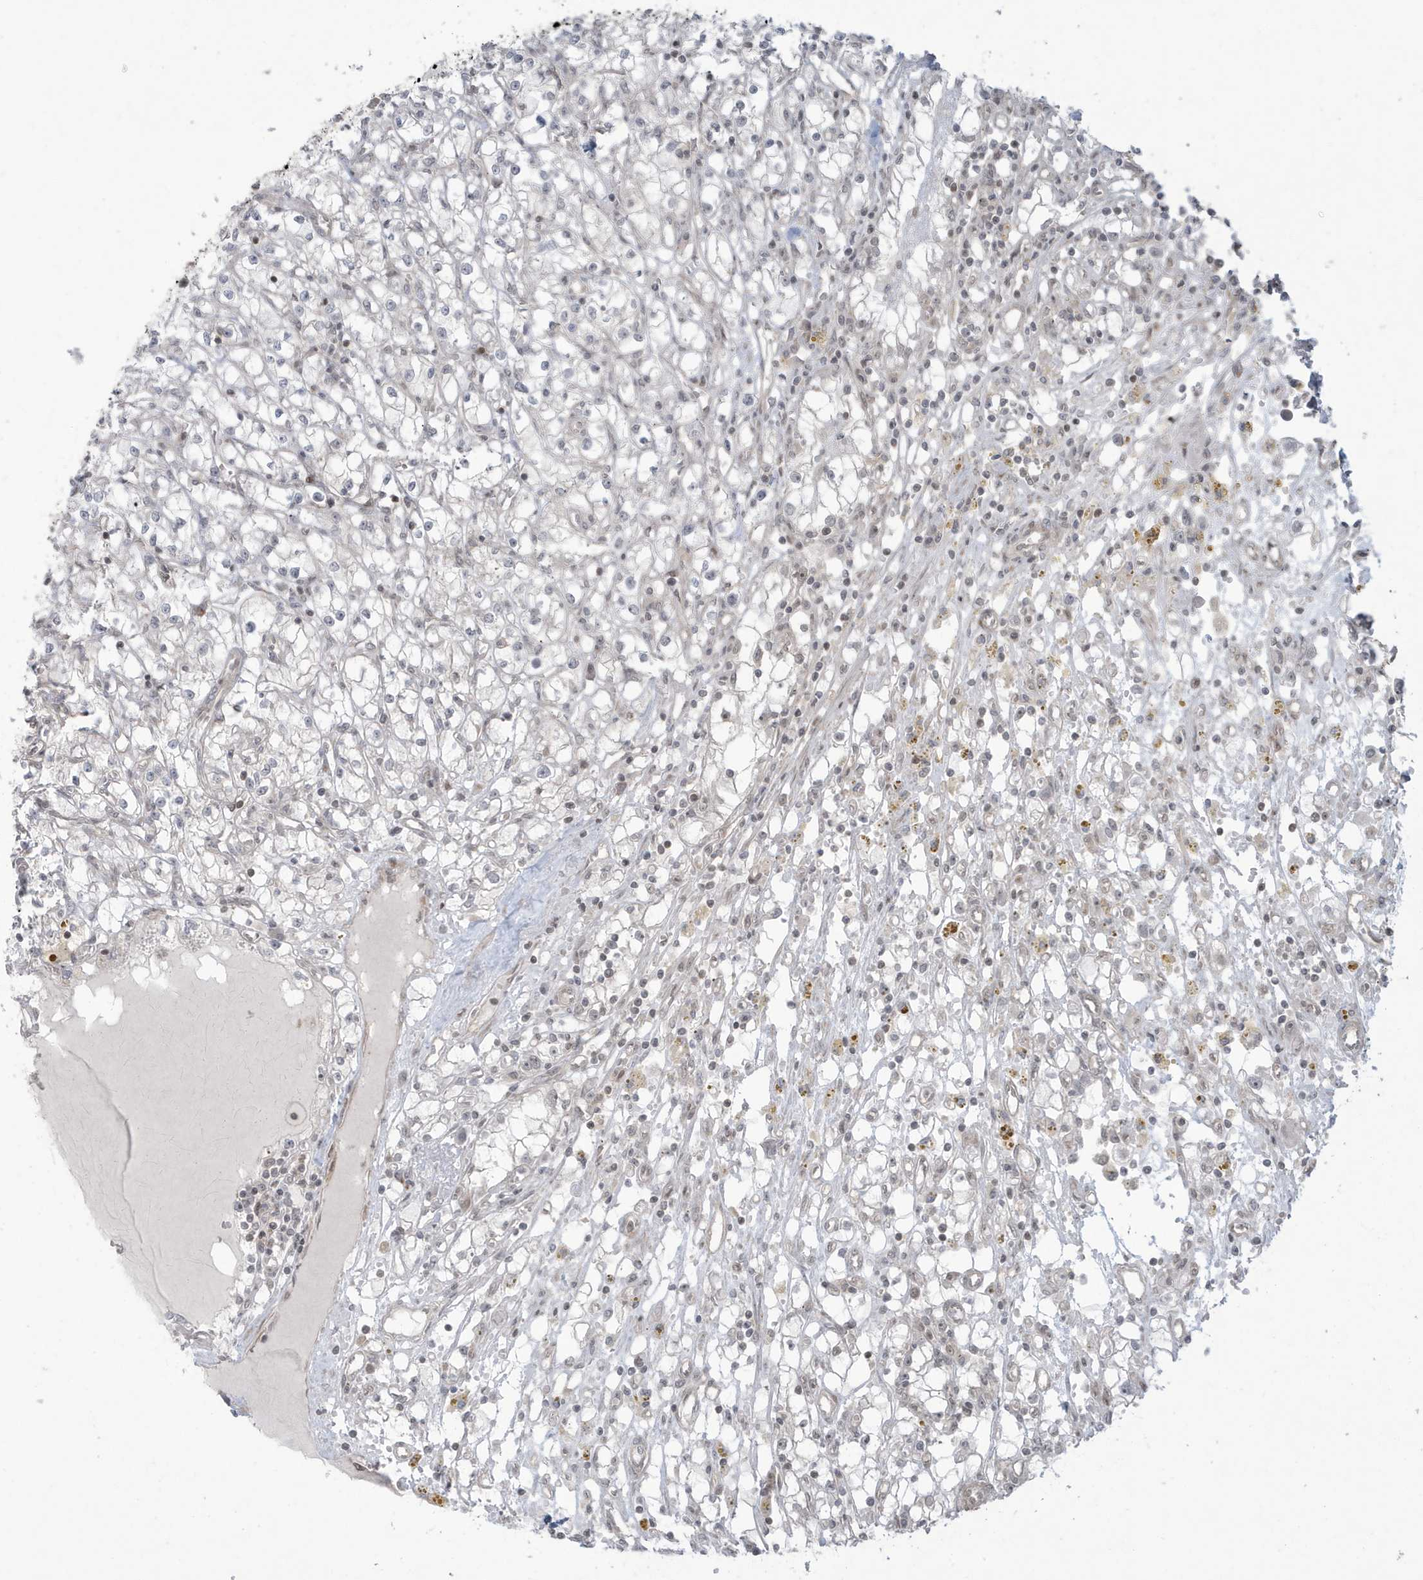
{"staining": {"intensity": "negative", "quantity": "none", "location": "none"}, "tissue": "renal cancer", "cell_type": "Tumor cells", "image_type": "cancer", "snomed": [{"axis": "morphology", "description": "Adenocarcinoma, NOS"}, {"axis": "topography", "description": "Kidney"}], "caption": "Immunohistochemical staining of human renal cancer reveals no significant expression in tumor cells. The staining is performed using DAB (3,3'-diaminobenzidine) brown chromogen with nuclei counter-stained in using hematoxylin.", "gene": "C1orf52", "patient": {"sex": "male", "age": 56}}